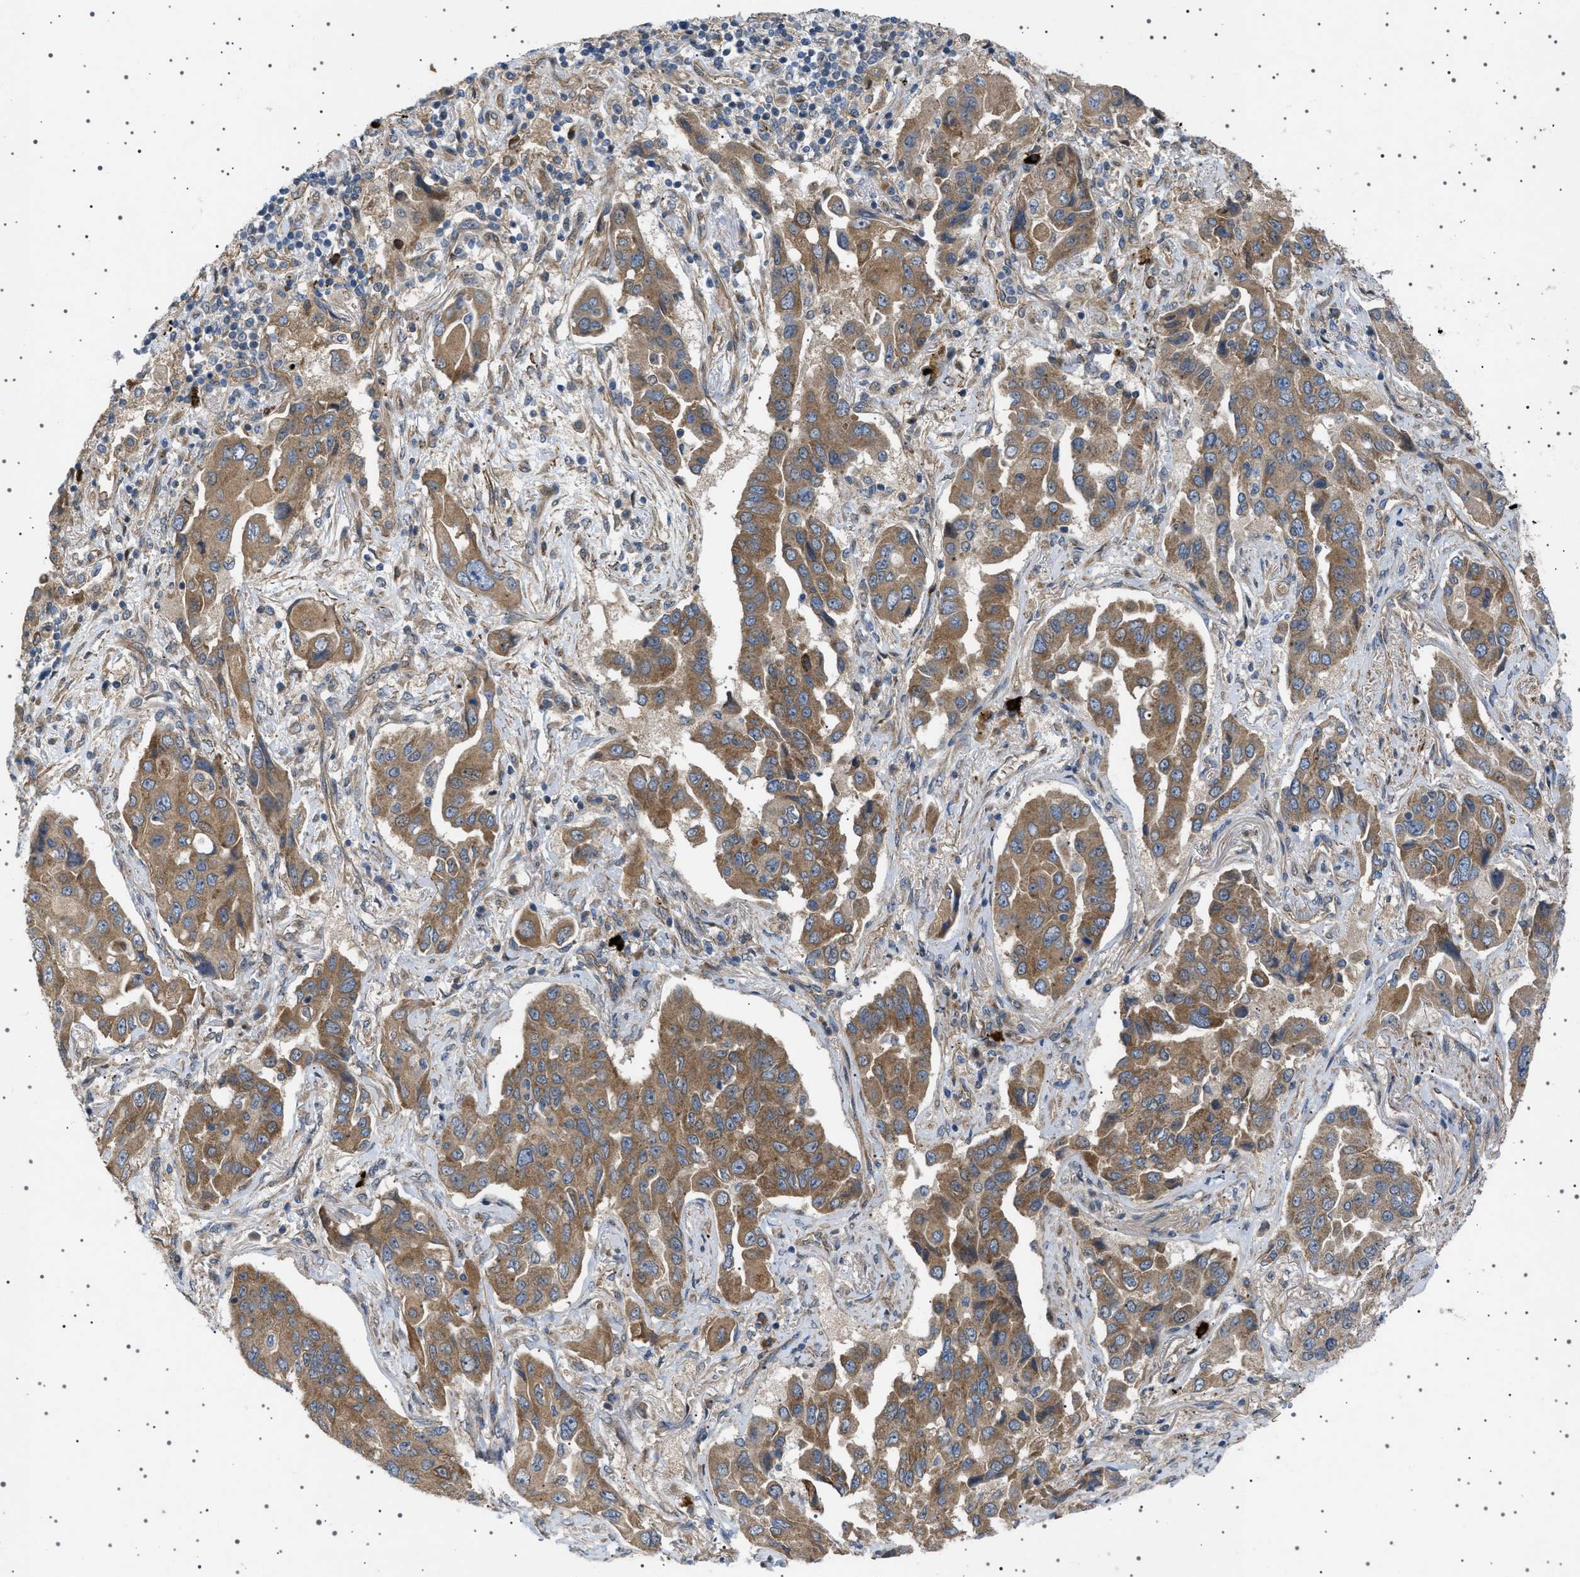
{"staining": {"intensity": "moderate", "quantity": ">75%", "location": "cytoplasmic/membranous"}, "tissue": "lung cancer", "cell_type": "Tumor cells", "image_type": "cancer", "snomed": [{"axis": "morphology", "description": "Adenocarcinoma, NOS"}, {"axis": "topography", "description": "Lung"}], "caption": "Immunohistochemistry of adenocarcinoma (lung) demonstrates medium levels of moderate cytoplasmic/membranous staining in about >75% of tumor cells.", "gene": "CCDC186", "patient": {"sex": "female", "age": 65}}